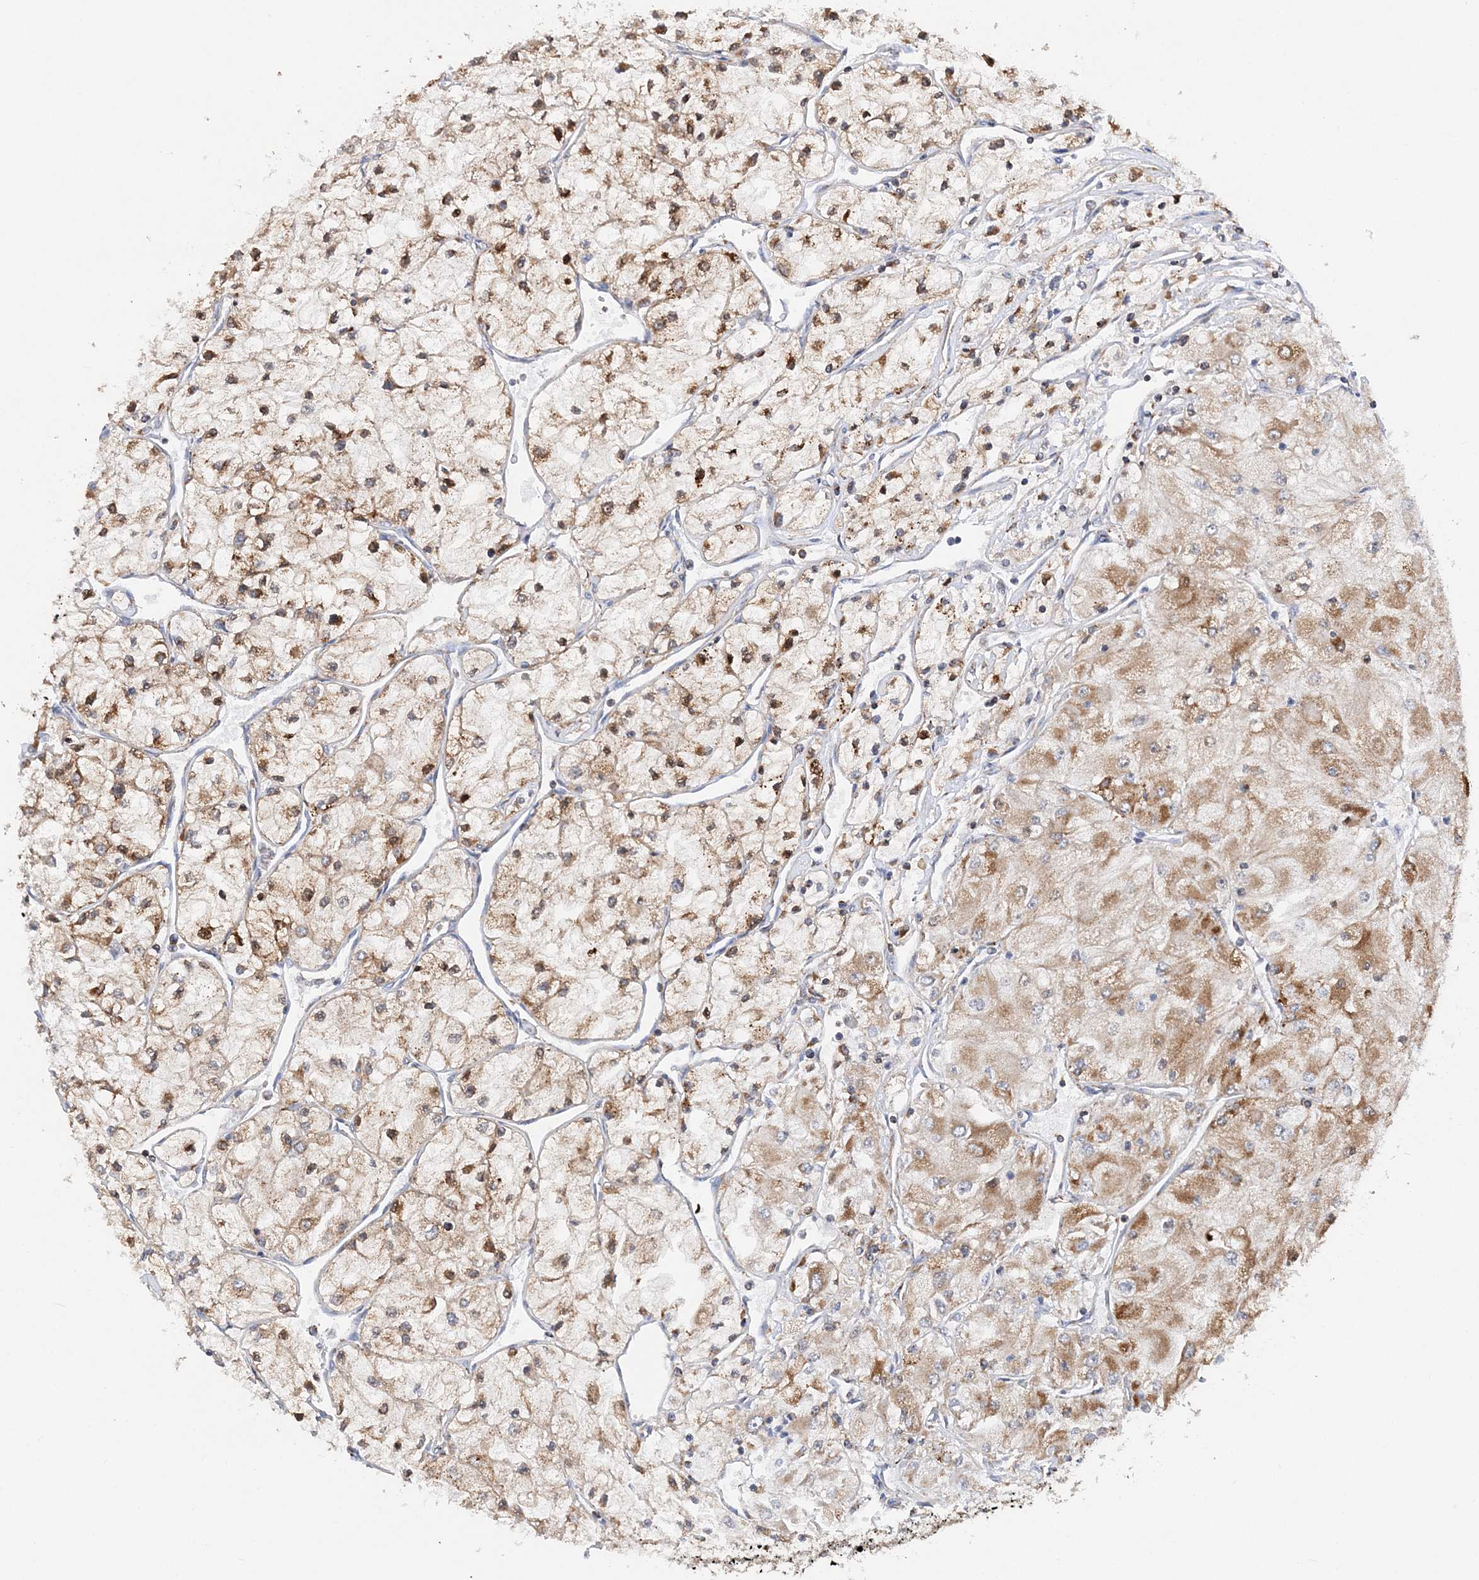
{"staining": {"intensity": "moderate", "quantity": ">75%", "location": "cytoplasmic/membranous"}, "tissue": "renal cancer", "cell_type": "Tumor cells", "image_type": "cancer", "snomed": [{"axis": "morphology", "description": "Adenocarcinoma, NOS"}, {"axis": "topography", "description": "Kidney"}], "caption": "Renal adenocarcinoma stained for a protein (brown) exhibits moderate cytoplasmic/membranous positive staining in approximately >75% of tumor cells.", "gene": "TTC32", "patient": {"sex": "male", "age": 80}}